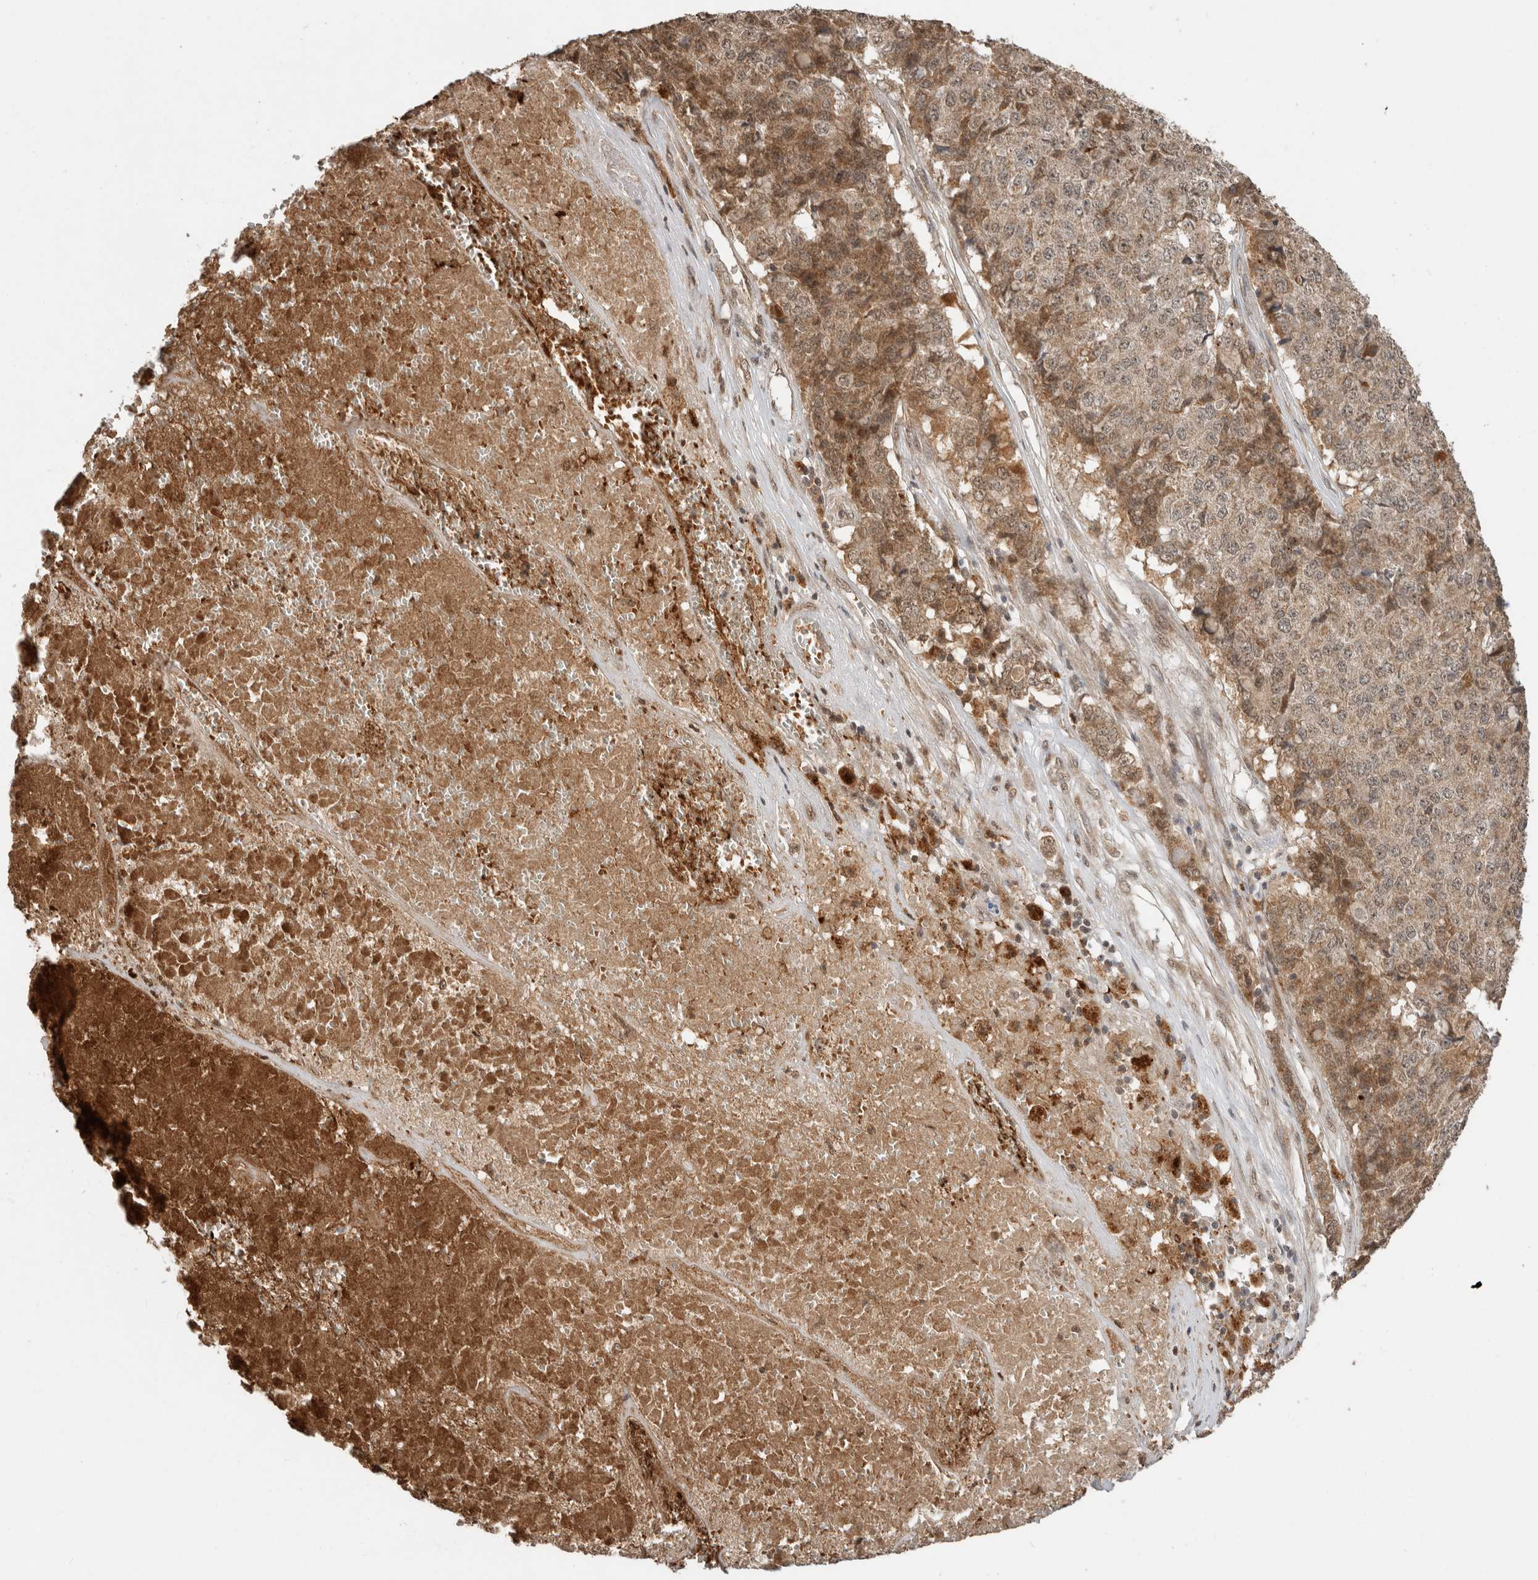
{"staining": {"intensity": "moderate", "quantity": ">75%", "location": "cytoplasmic/membranous,nuclear"}, "tissue": "pancreatic cancer", "cell_type": "Tumor cells", "image_type": "cancer", "snomed": [{"axis": "morphology", "description": "Adenocarcinoma, NOS"}, {"axis": "topography", "description": "Pancreas"}], "caption": "A photomicrograph of pancreatic cancer (adenocarcinoma) stained for a protein demonstrates moderate cytoplasmic/membranous and nuclear brown staining in tumor cells.", "gene": "FAM3A", "patient": {"sex": "male", "age": 50}}